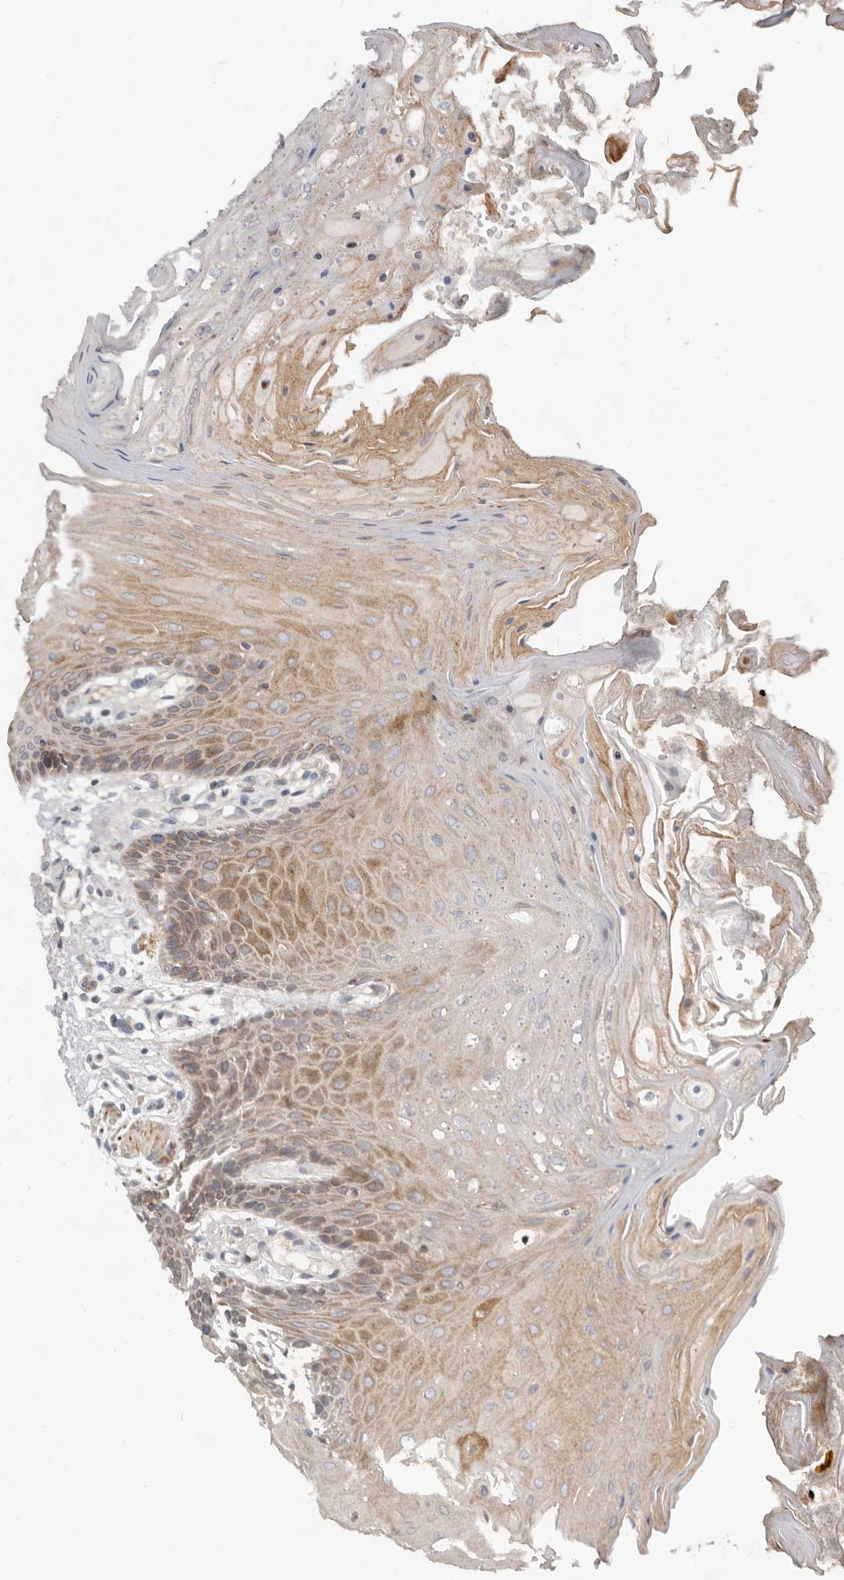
{"staining": {"intensity": "moderate", "quantity": "25%-75%", "location": "cytoplasmic/membranous"}, "tissue": "oral mucosa", "cell_type": "Squamous epithelial cells", "image_type": "normal", "snomed": [{"axis": "morphology", "description": "Normal tissue, NOS"}, {"axis": "morphology", "description": "Squamous cell carcinoma, NOS"}, {"axis": "topography", "description": "Skeletal muscle"}, {"axis": "topography", "description": "Oral tissue"}, {"axis": "topography", "description": "Salivary gland"}, {"axis": "topography", "description": "Head-Neck"}], "caption": "About 25%-75% of squamous epithelial cells in normal oral mucosa show moderate cytoplasmic/membranous protein positivity as visualized by brown immunohistochemical staining.", "gene": "NPY4R2", "patient": {"sex": "male", "age": 54}}